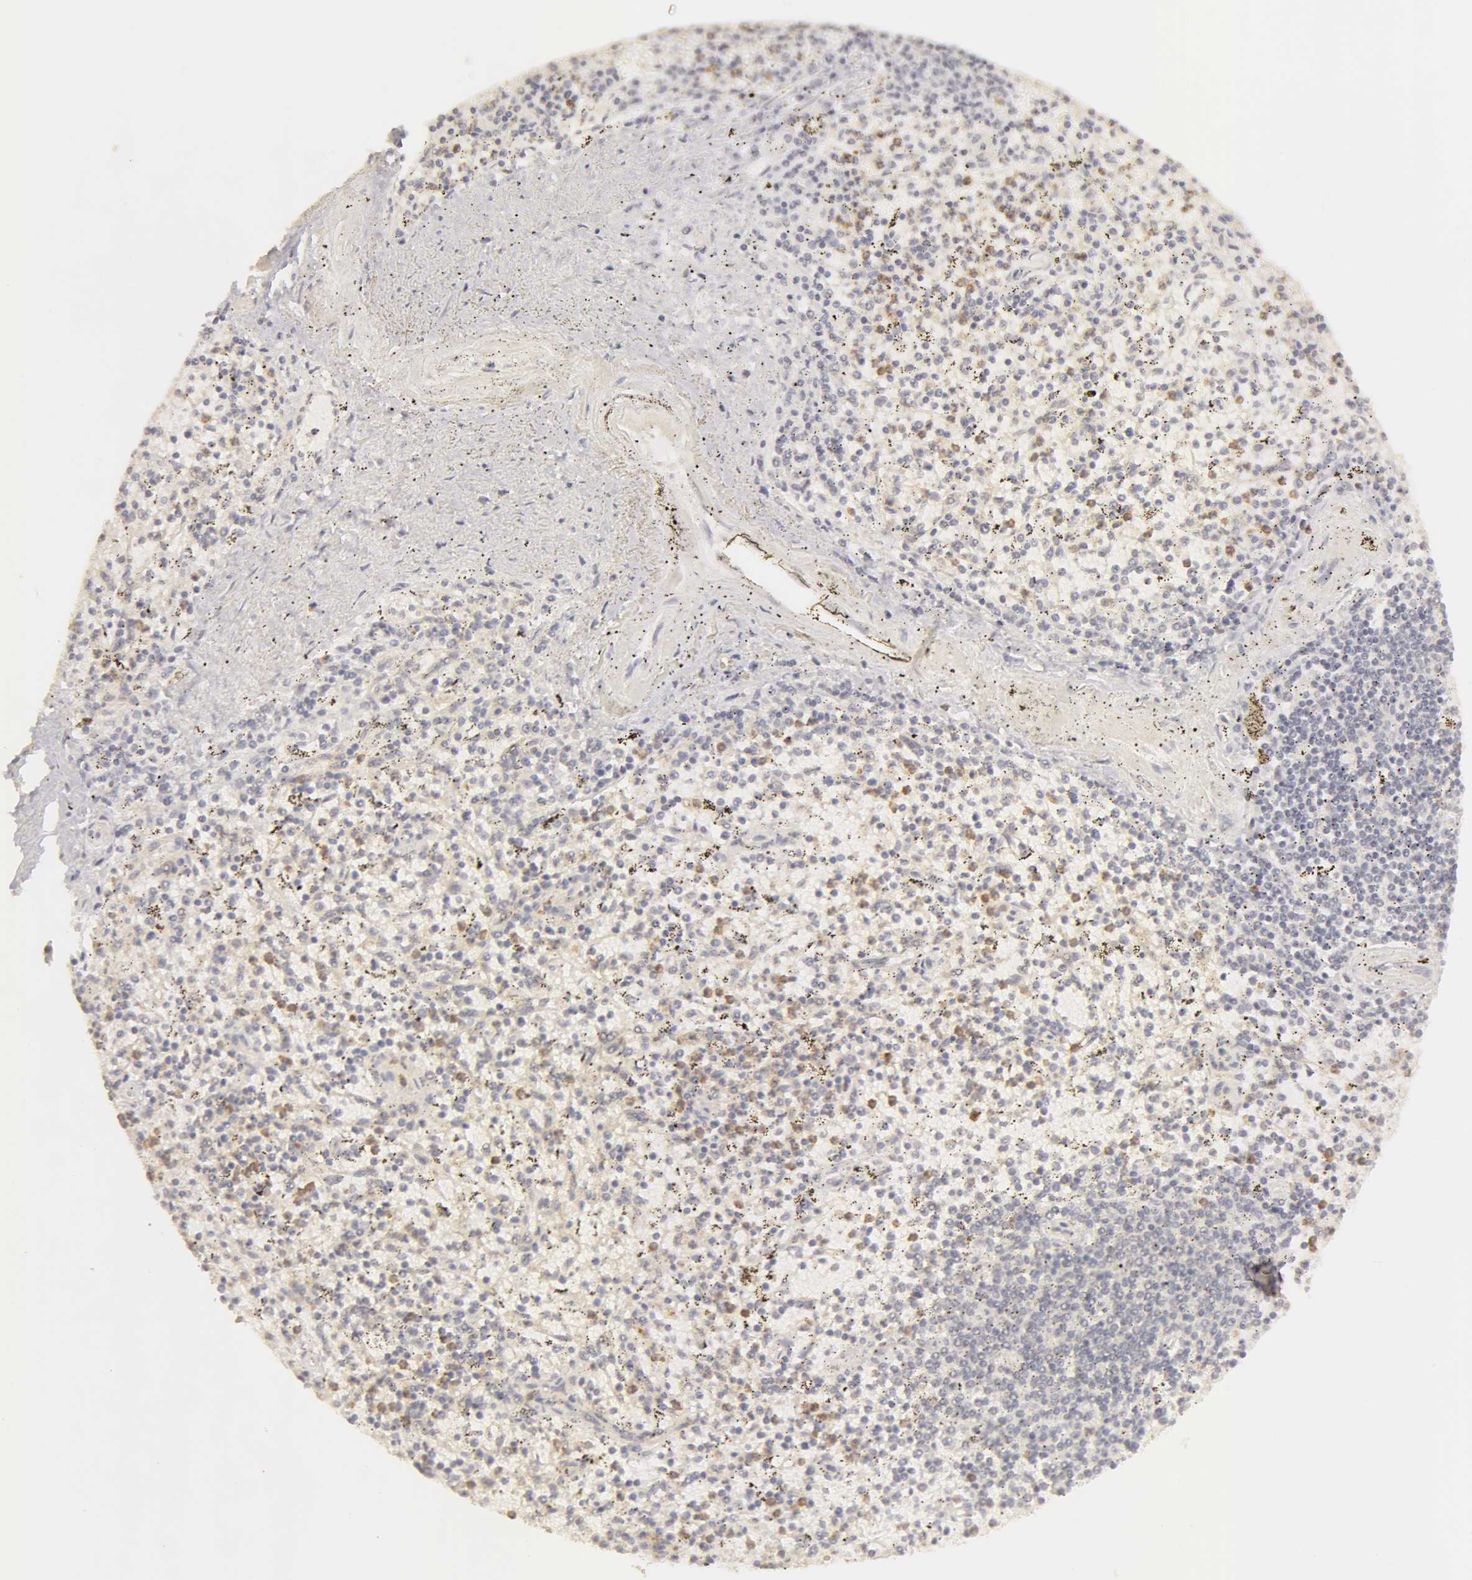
{"staining": {"intensity": "negative", "quantity": "none", "location": "none"}, "tissue": "spleen", "cell_type": "Cells in red pulp", "image_type": "normal", "snomed": [{"axis": "morphology", "description": "Normal tissue, NOS"}, {"axis": "topography", "description": "Spleen"}], "caption": "DAB immunohistochemical staining of unremarkable spleen demonstrates no significant expression in cells in red pulp.", "gene": "ADAM10", "patient": {"sex": "male", "age": 72}}